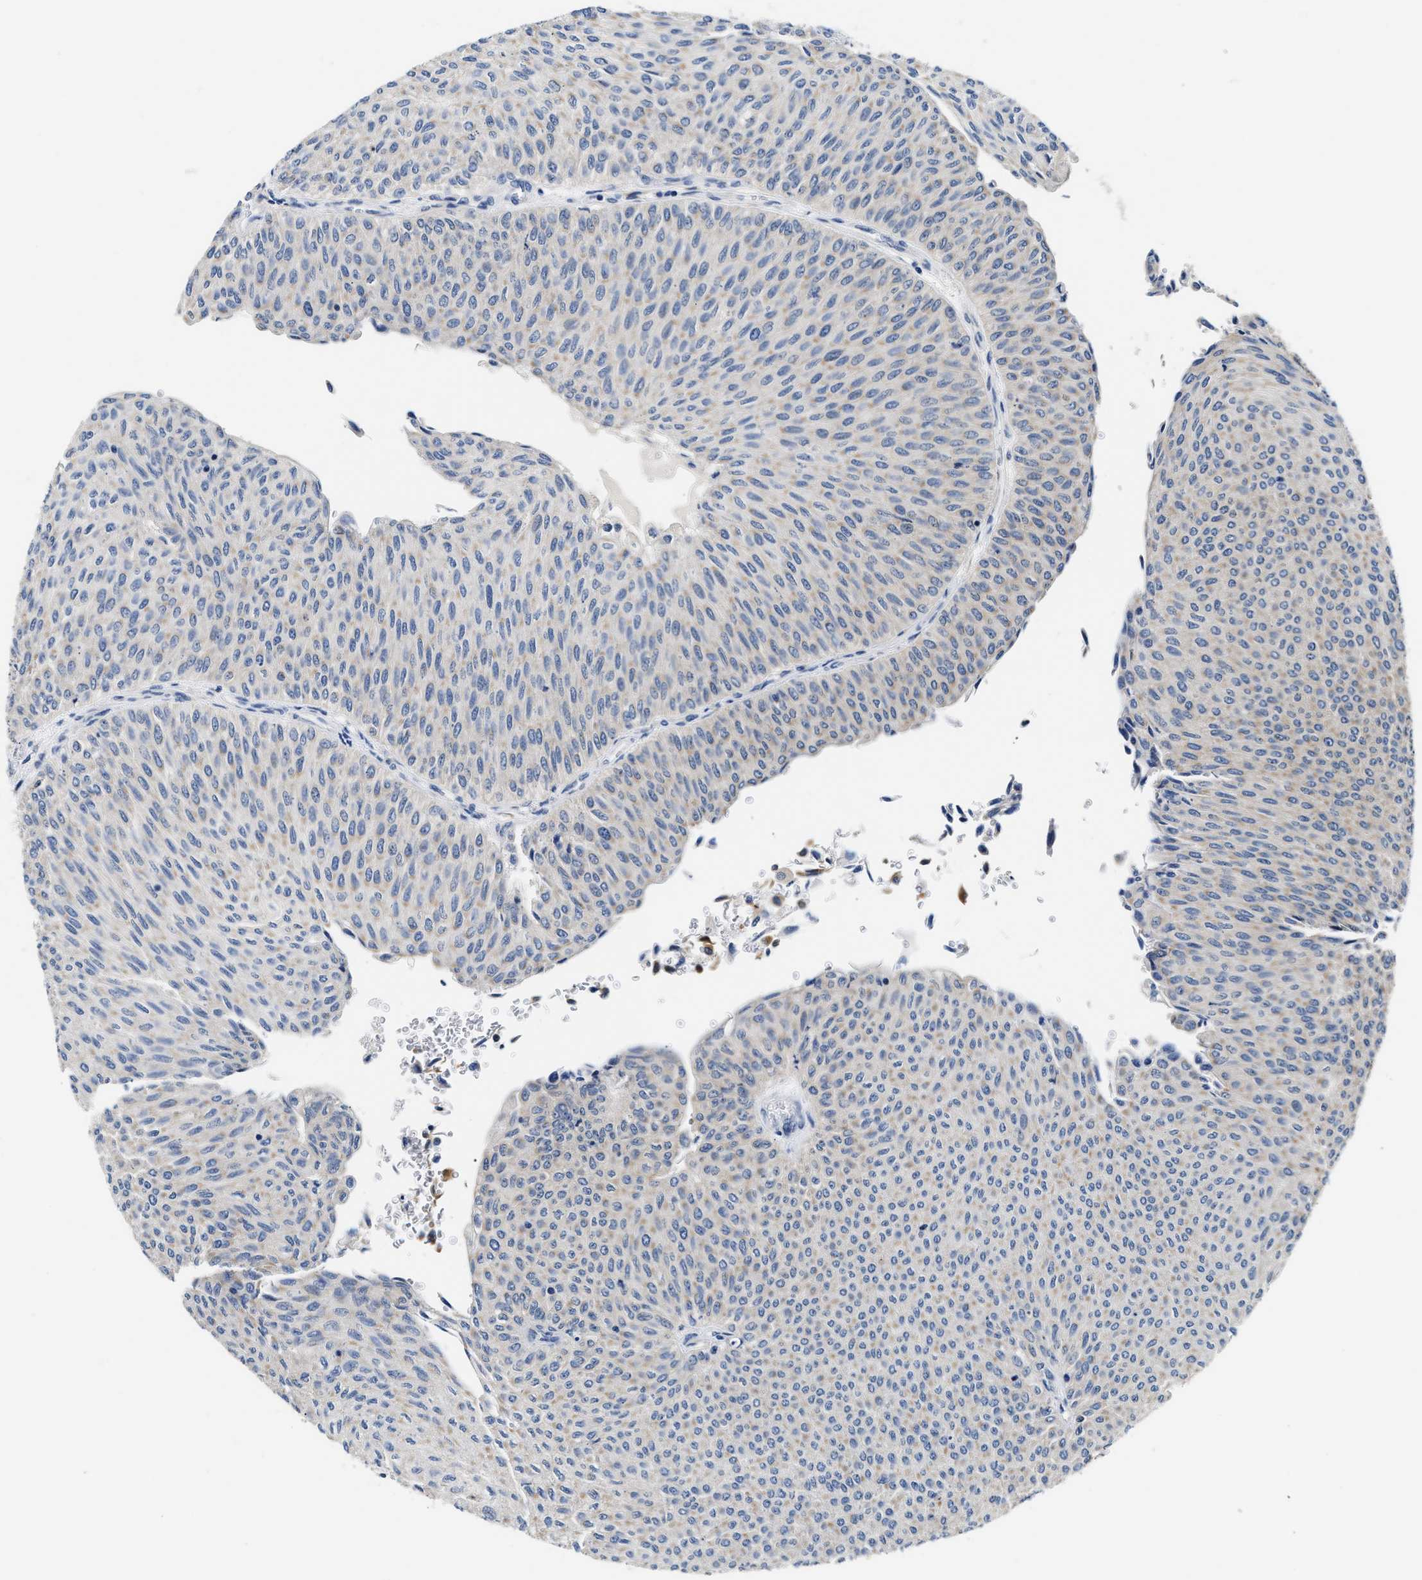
{"staining": {"intensity": "negative", "quantity": "none", "location": "none"}, "tissue": "urothelial cancer", "cell_type": "Tumor cells", "image_type": "cancer", "snomed": [{"axis": "morphology", "description": "Urothelial carcinoma, Low grade"}, {"axis": "topography", "description": "Urinary bladder"}], "caption": "Protein analysis of urothelial cancer shows no significant positivity in tumor cells.", "gene": "FAM185A", "patient": {"sex": "male", "age": 78}}